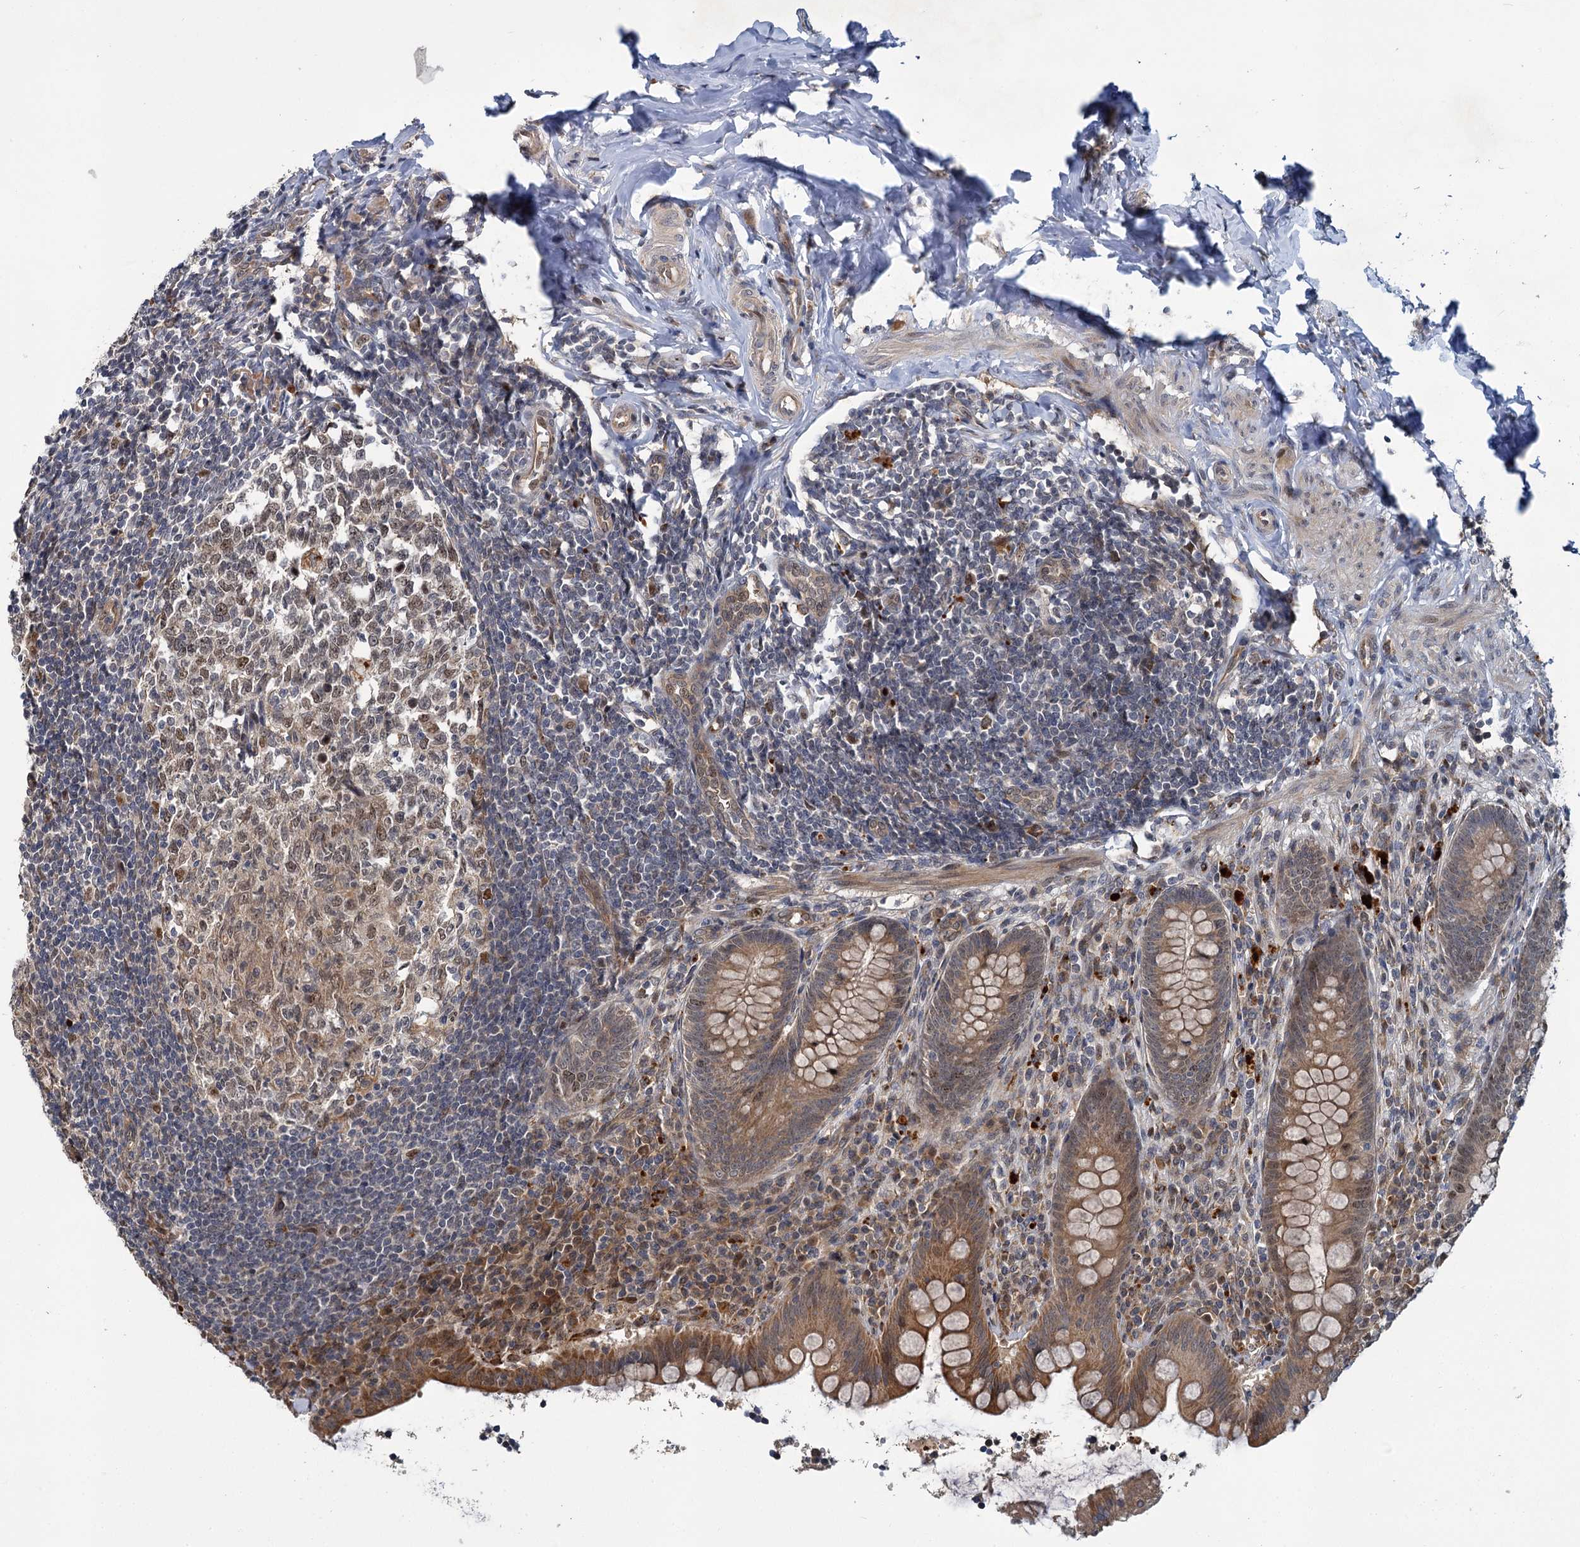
{"staining": {"intensity": "moderate", "quantity": ">75%", "location": "cytoplasmic/membranous"}, "tissue": "appendix", "cell_type": "Glandular cells", "image_type": "normal", "snomed": [{"axis": "morphology", "description": "Normal tissue, NOS"}, {"axis": "topography", "description": "Appendix"}], "caption": "Immunohistochemistry photomicrograph of unremarkable appendix: appendix stained using immunohistochemistry (IHC) demonstrates medium levels of moderate protein expression localized specifically in the cytoplasmic/membranous of glandular cells, appearing as a cytoplasmic/membranous brown color.", "gene": "APBA2", "patient": {"sex": "female", "age": 33}}